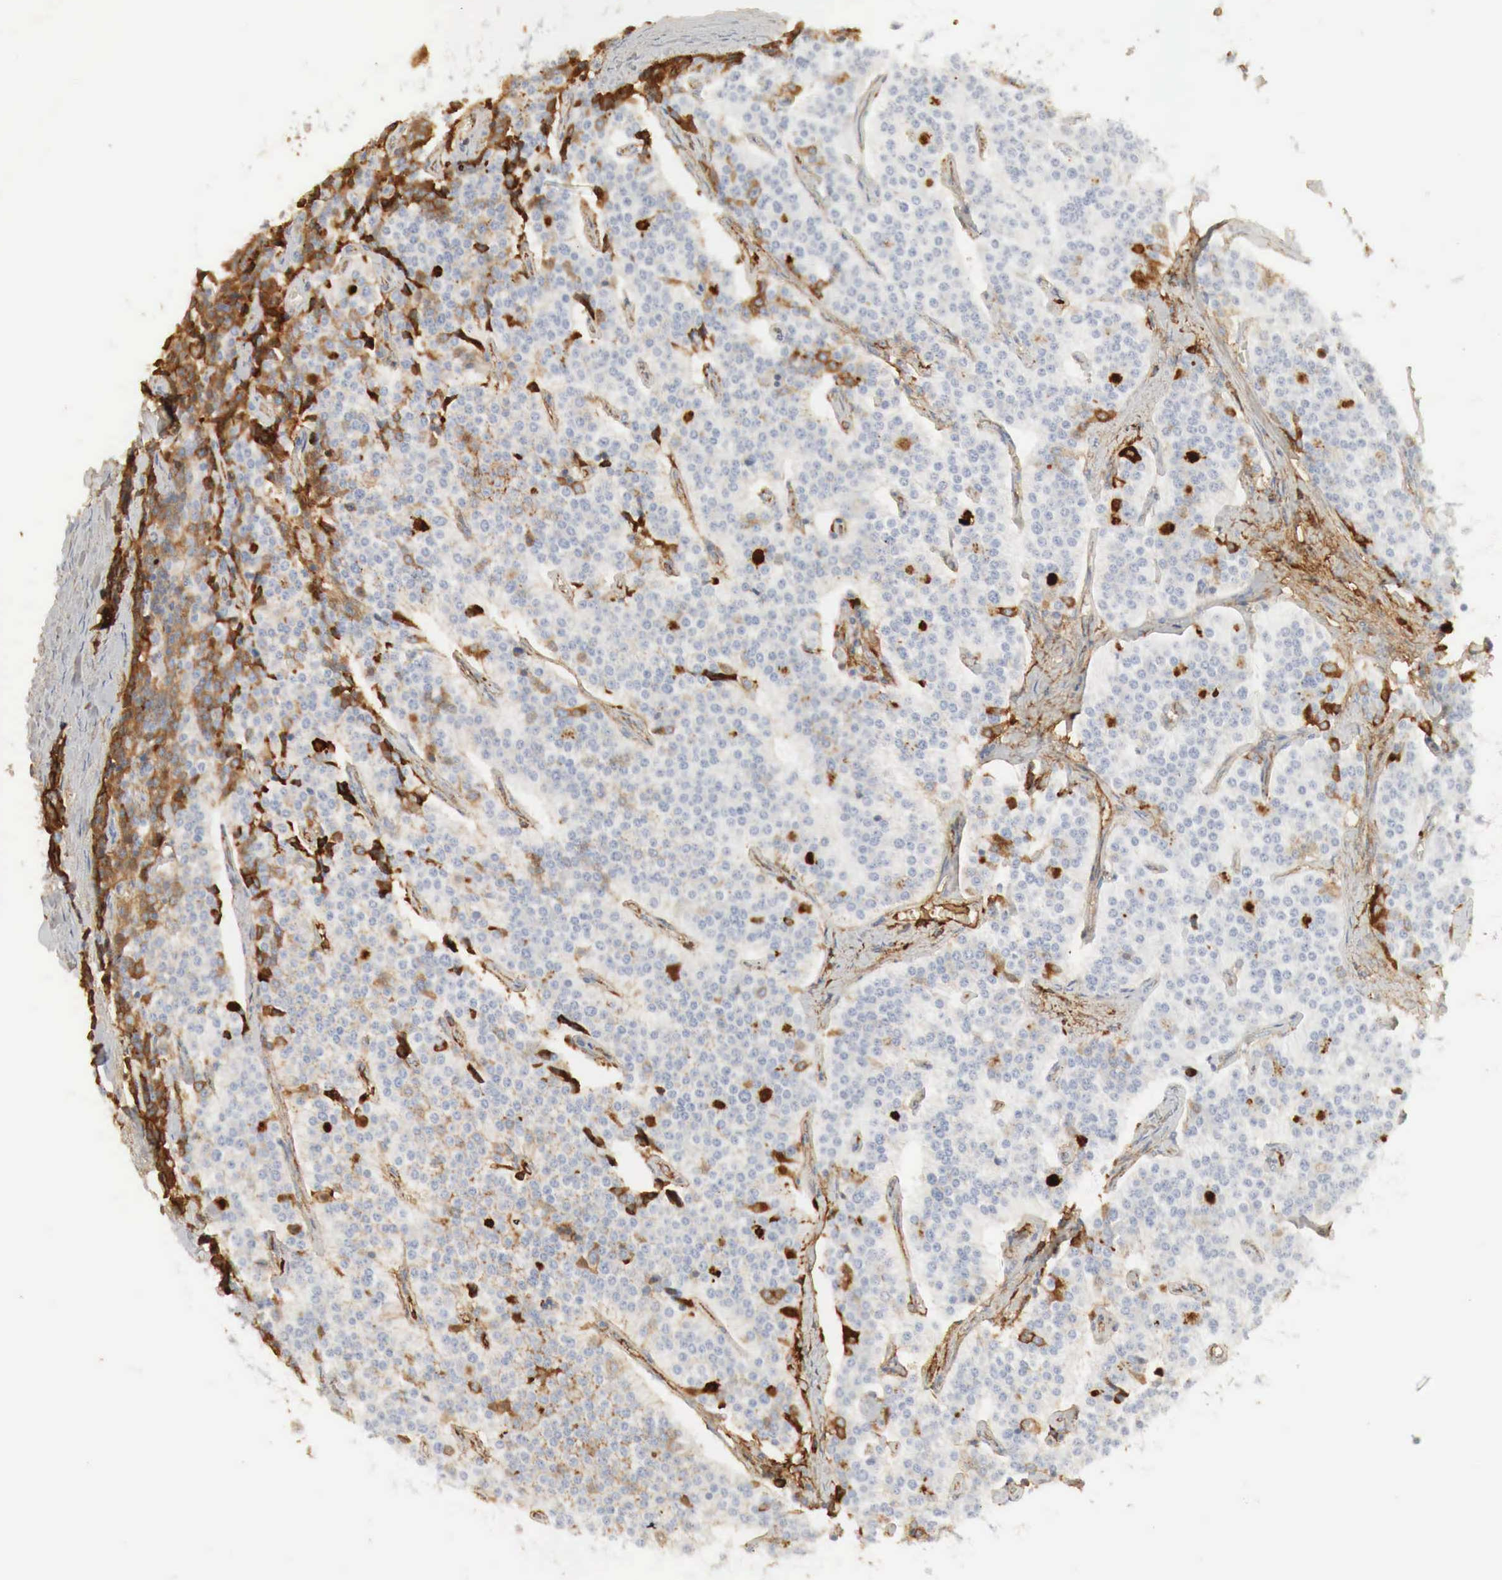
{"staining": {"intensity": "negative", "quantity": "none", "location": "none"}, "tissue": "carcinoid", "cell_type": "Tumor cells", "image_type": "cancer", "snomed": [{"axis": "morphology", "description": "Carcinoid, malignant, NOS"}, {"axis": "topography", "description": "Small intestine"}], "caption": "IHC photomicrograph of carcinoid (malignant) stained for a protein (brown), which demonstrates no staining in tumor cells. (Stains: DAB (3,3'-diaminobenzidine) immunohistochemistry with hematoxylin counter stain, Microscopy: brightfield microscopy at high magnification).", "gene": "IGLC3", "patient": {"sex": "male", "age": 63}}